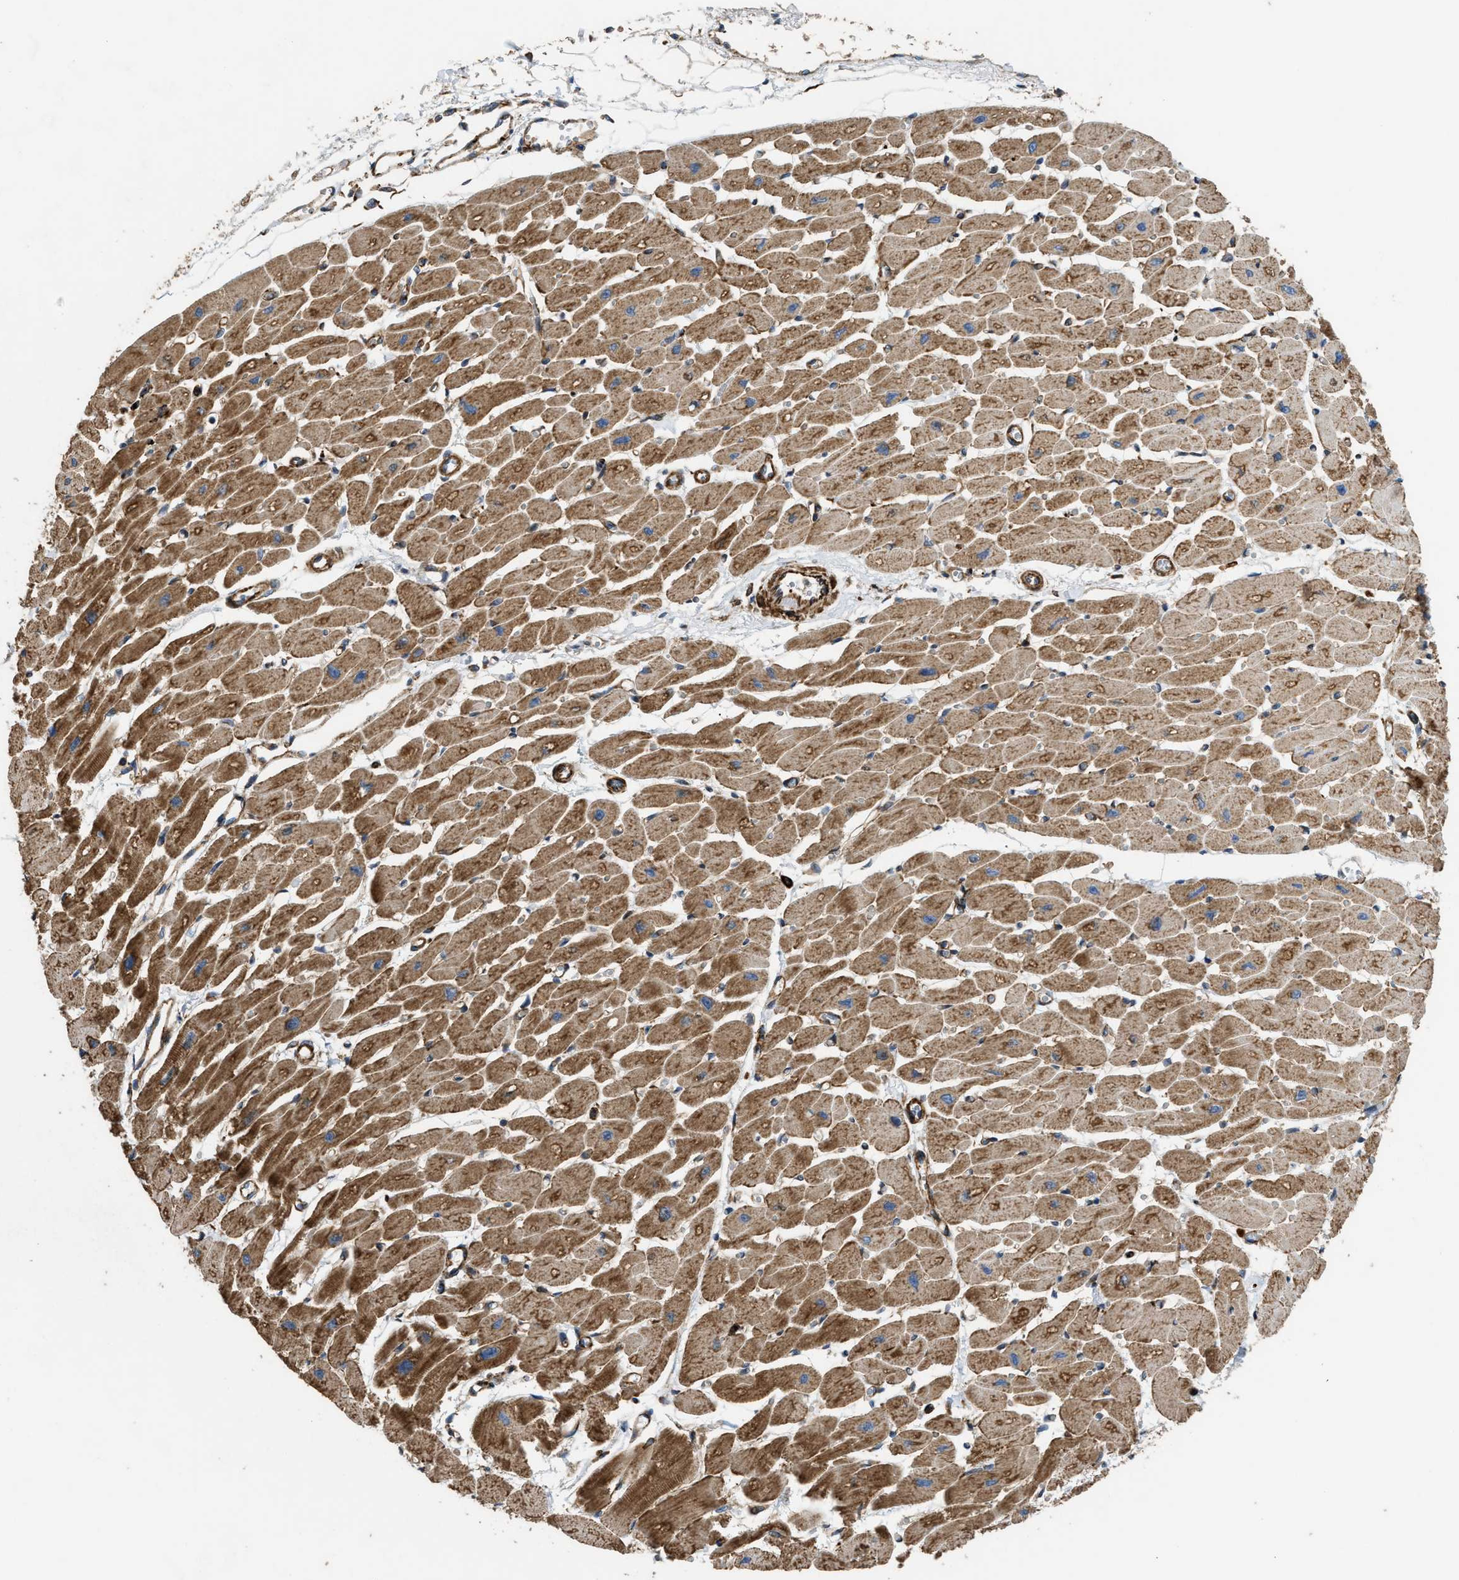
{"staining": {"intensity": "strong", "quantity": ">75%", "location": "cytoplasmic/membranous"}, "tissue": "heart muscle", "cell_type": "Cardiomyocytes", "image_type": "normal", "snomed": [{"axis": "morphology", "description": "Normal tissue, NOS"}, {"axis": "topography", "description": "Heart"}], "caption": "The histopathology image exhibits staining of normal heart muscle, revealing strong cytoplasmic/membranous protein positivity (brown color) within cardiomyocytes.", "gene": "EGLN1", "patient": {"sex": "female", "age": 54}}